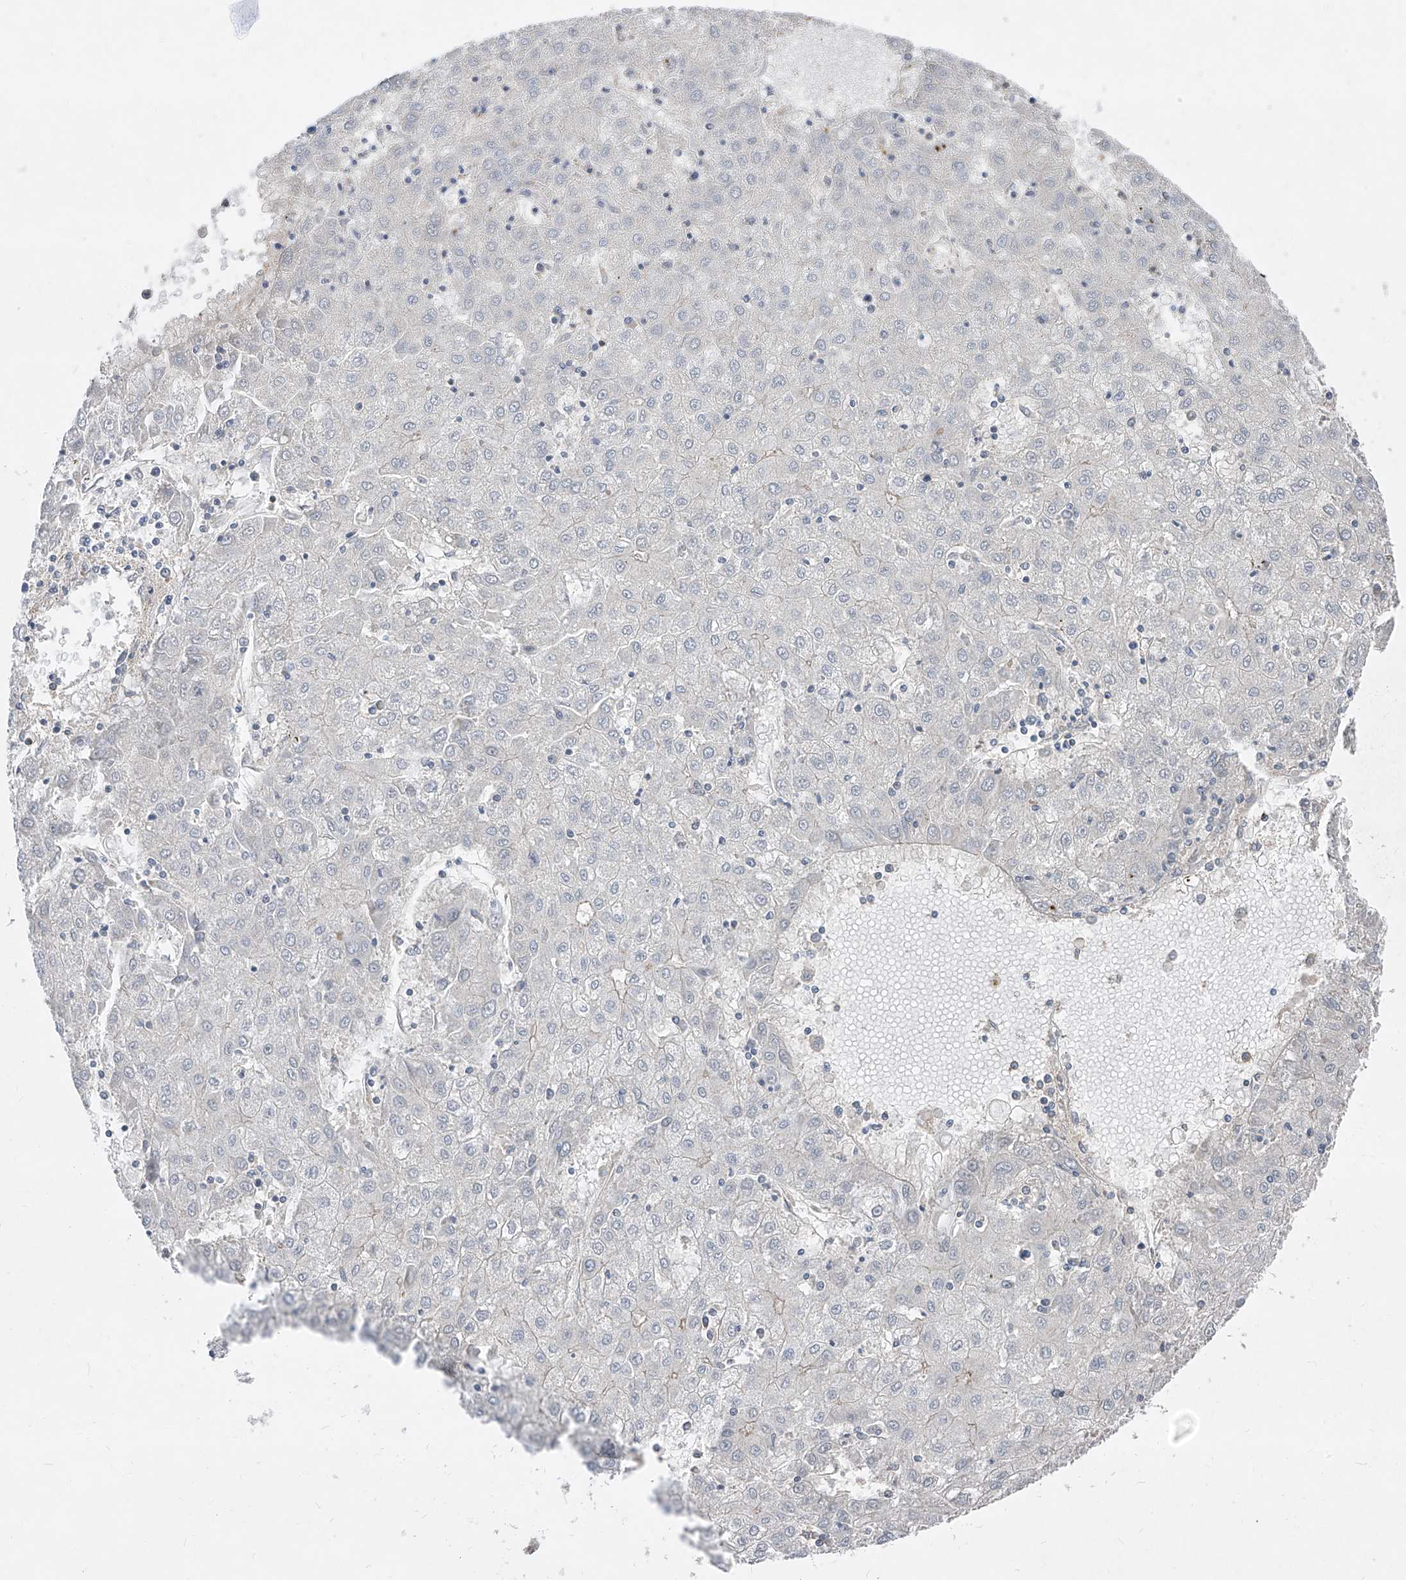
{"staining": {"intensity": "negative", "quantity": "none", "location": "none"}, "tissue": "liver cancer", "cell_type": "Tumor cells", "image_type": "cancer", "snomed": [{"axis": "morphology", "description": "Carcinoma, Hepatocellular, NOS"}, {"axis": "topography", "description": "Liver"}], "caption": "Liver cancer (hepatocellular carcinoma) was stained to show a protein in brown. There is no significant expression in tumor cells.", "gene": "UFD1", "patient": {"sex": "male", "age": 72}}